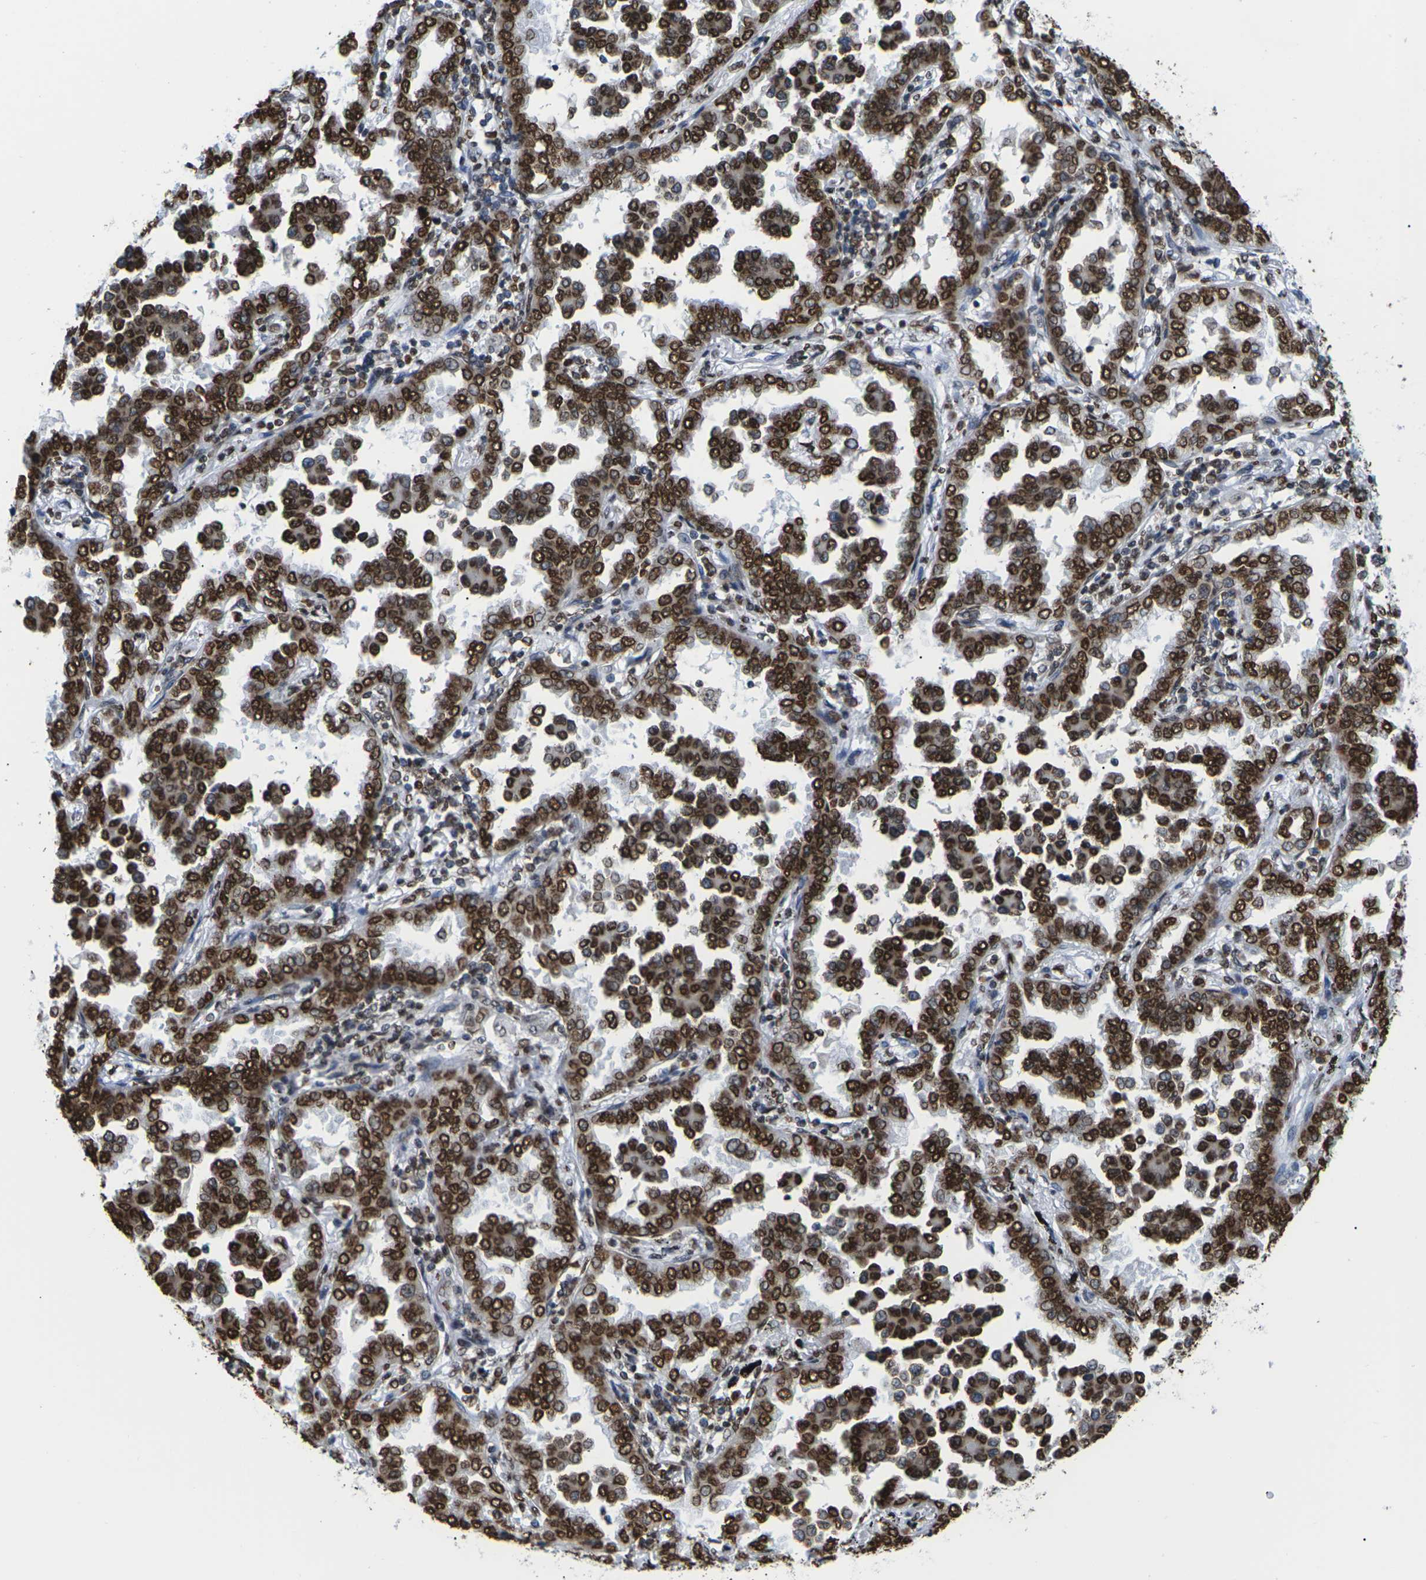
{"staining": {"intensity": "strong", "quantity": ">75%", "location": "cytoplasmic/membranous,nuclear"}, "tissue": "lung cancer", "cell_type": "Tumor cells", "image_type": "cancer", "snomed": [{"axis": "morphology", "description": "Normal tissue, NOS"}, {"axis": "morphology", "description": "Adenocarcinoma, NOS"}, {"axis": "topography", "description": "Lung"}], "caption": "Immunohistochemical staining of lung adenocarcinoma exhibits high levels of strong cytoplasmic/membranous and nuclear expression in approximately >75% of tumor cells. (DAB IHC with brightfield microscopy, high magnification).", "gene": "H2AC21", "patient": {"sex": "male", "age": 59}}